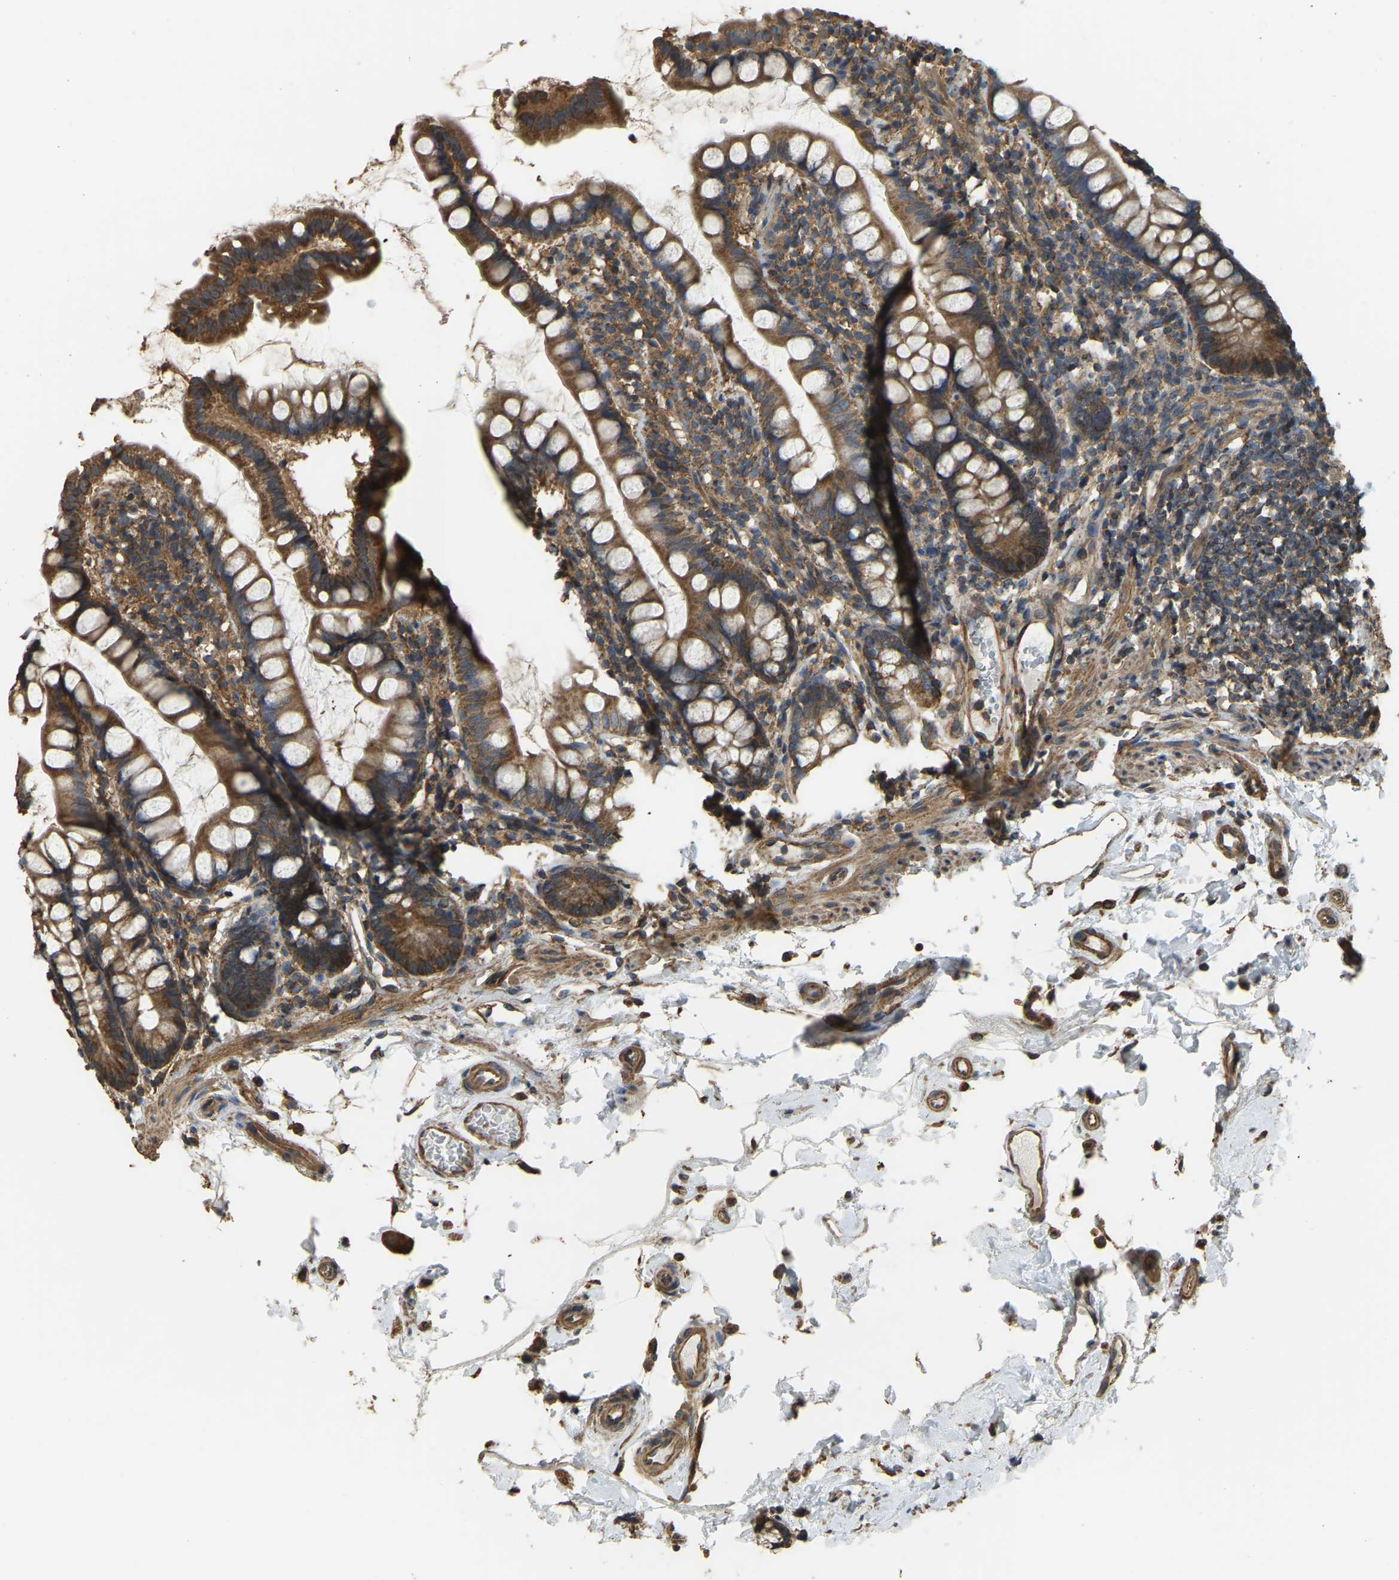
{"staining": {"intensity": "moderate", "quantity": ">75%", "location": "cytoplasmic/membranous"}, "tissue": "small intestine", "cell_type": "Glandular cells", "image_type": "normal", "snomed": [{"axis": "morphology", "description": "Normal tissue, NOS"}, {"axis": "topography", "description": "Small intestine"}], "caption": "Protein analysis of normal small intestine exhibits moderate cytoplasmic/membranous expression in approximately >75% of glandular cells.", "gene": "GNG2", "patient": {"sex": "female", "age": 84}}